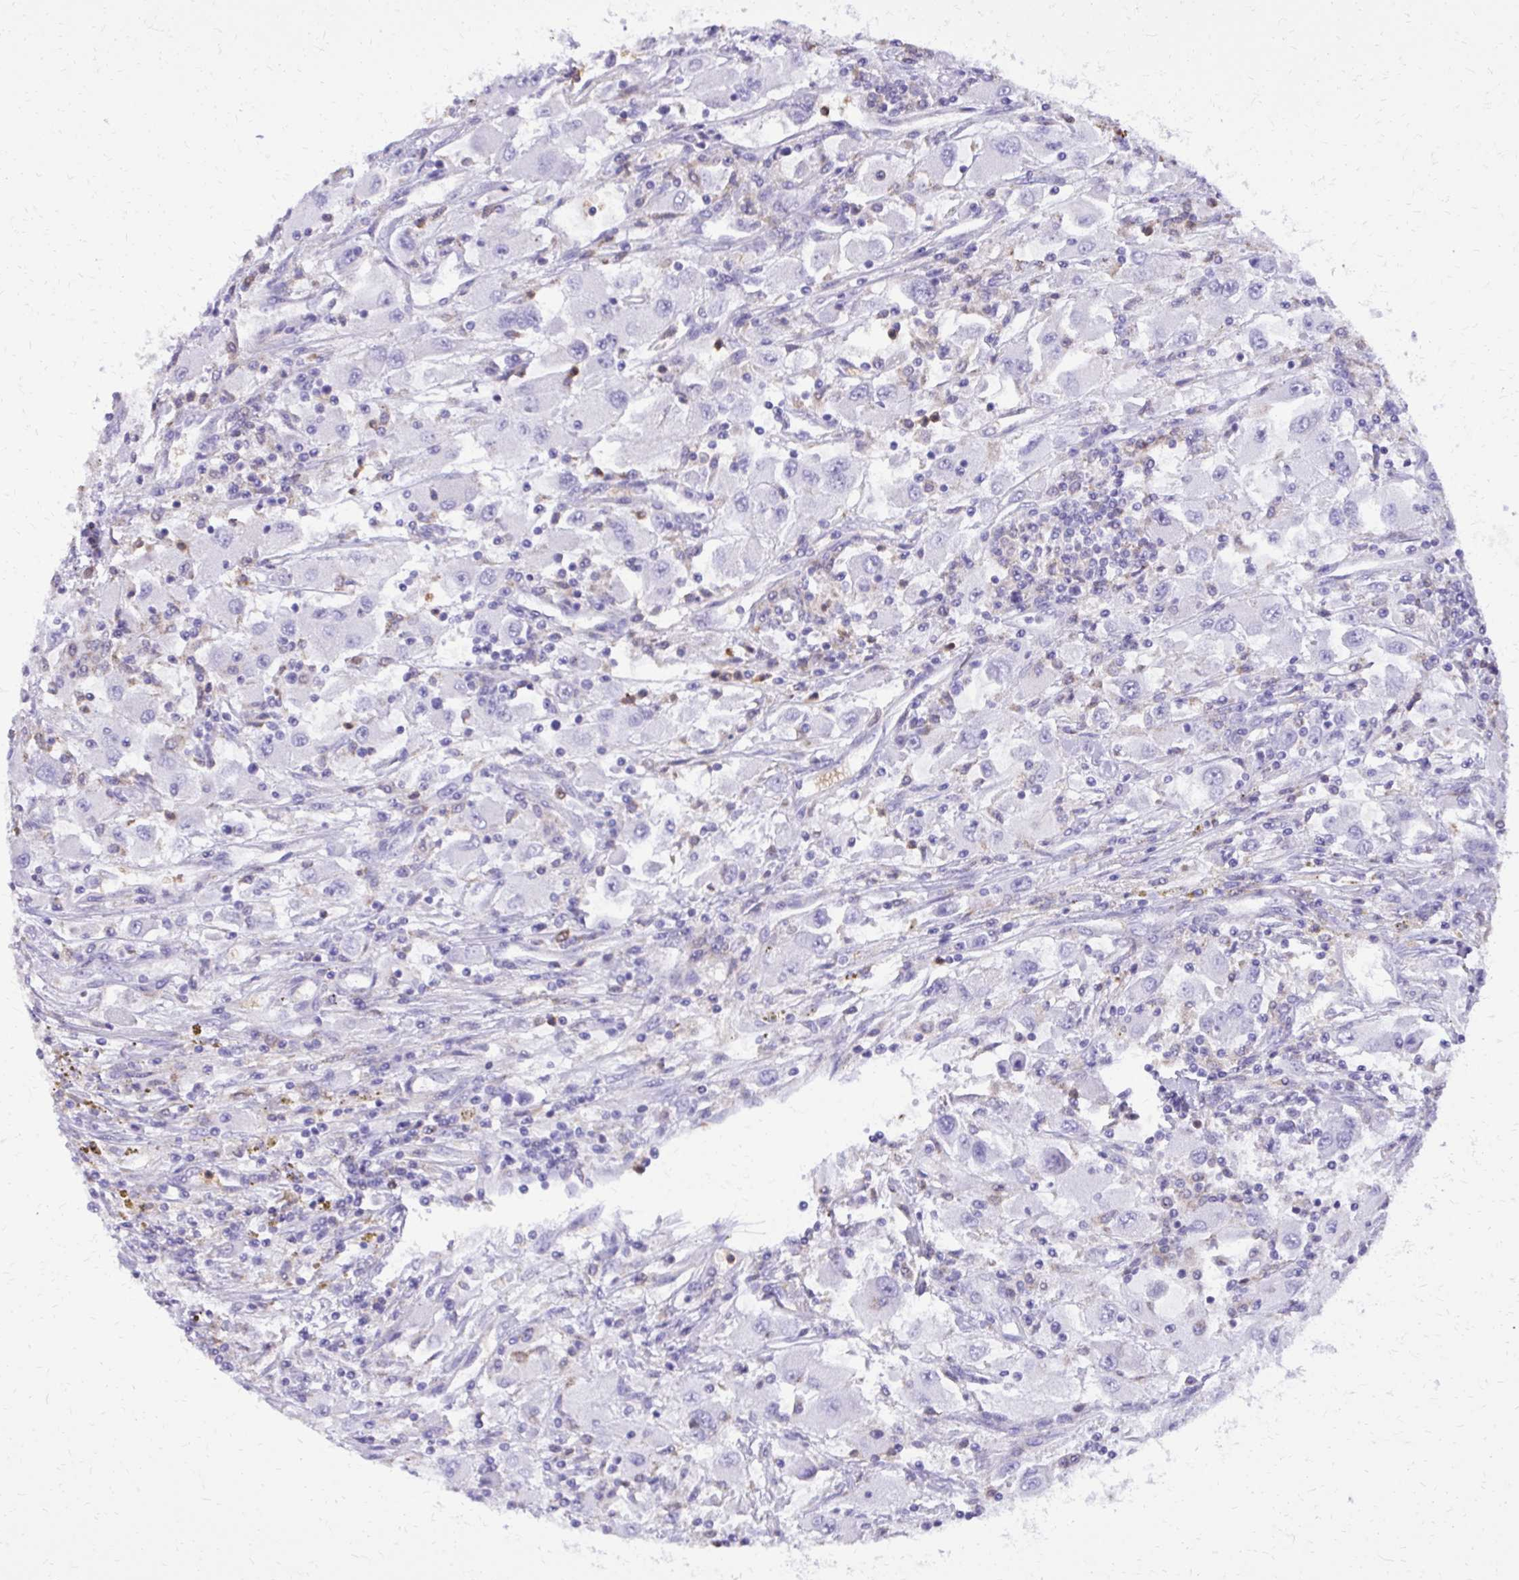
{"staining": {"intensity": "negative", "quantity": "none", "location": "none"}, "tissue": "renal cancer", "cell_type": "Tumor cells", "image_type": "cancer", "snomed": [{"axis": "morphology", "description": "Adenocarcinoma, NOS"}, {"axis": "topography", "description": "Kidney"}], "caption": "Immunohistochemistry (IHC) image of human renal cancer stained for a protein (brown), which shows no staining in tumor cells.", "gene": "CAT", "patient": {"sex": "female", "age": 67}}